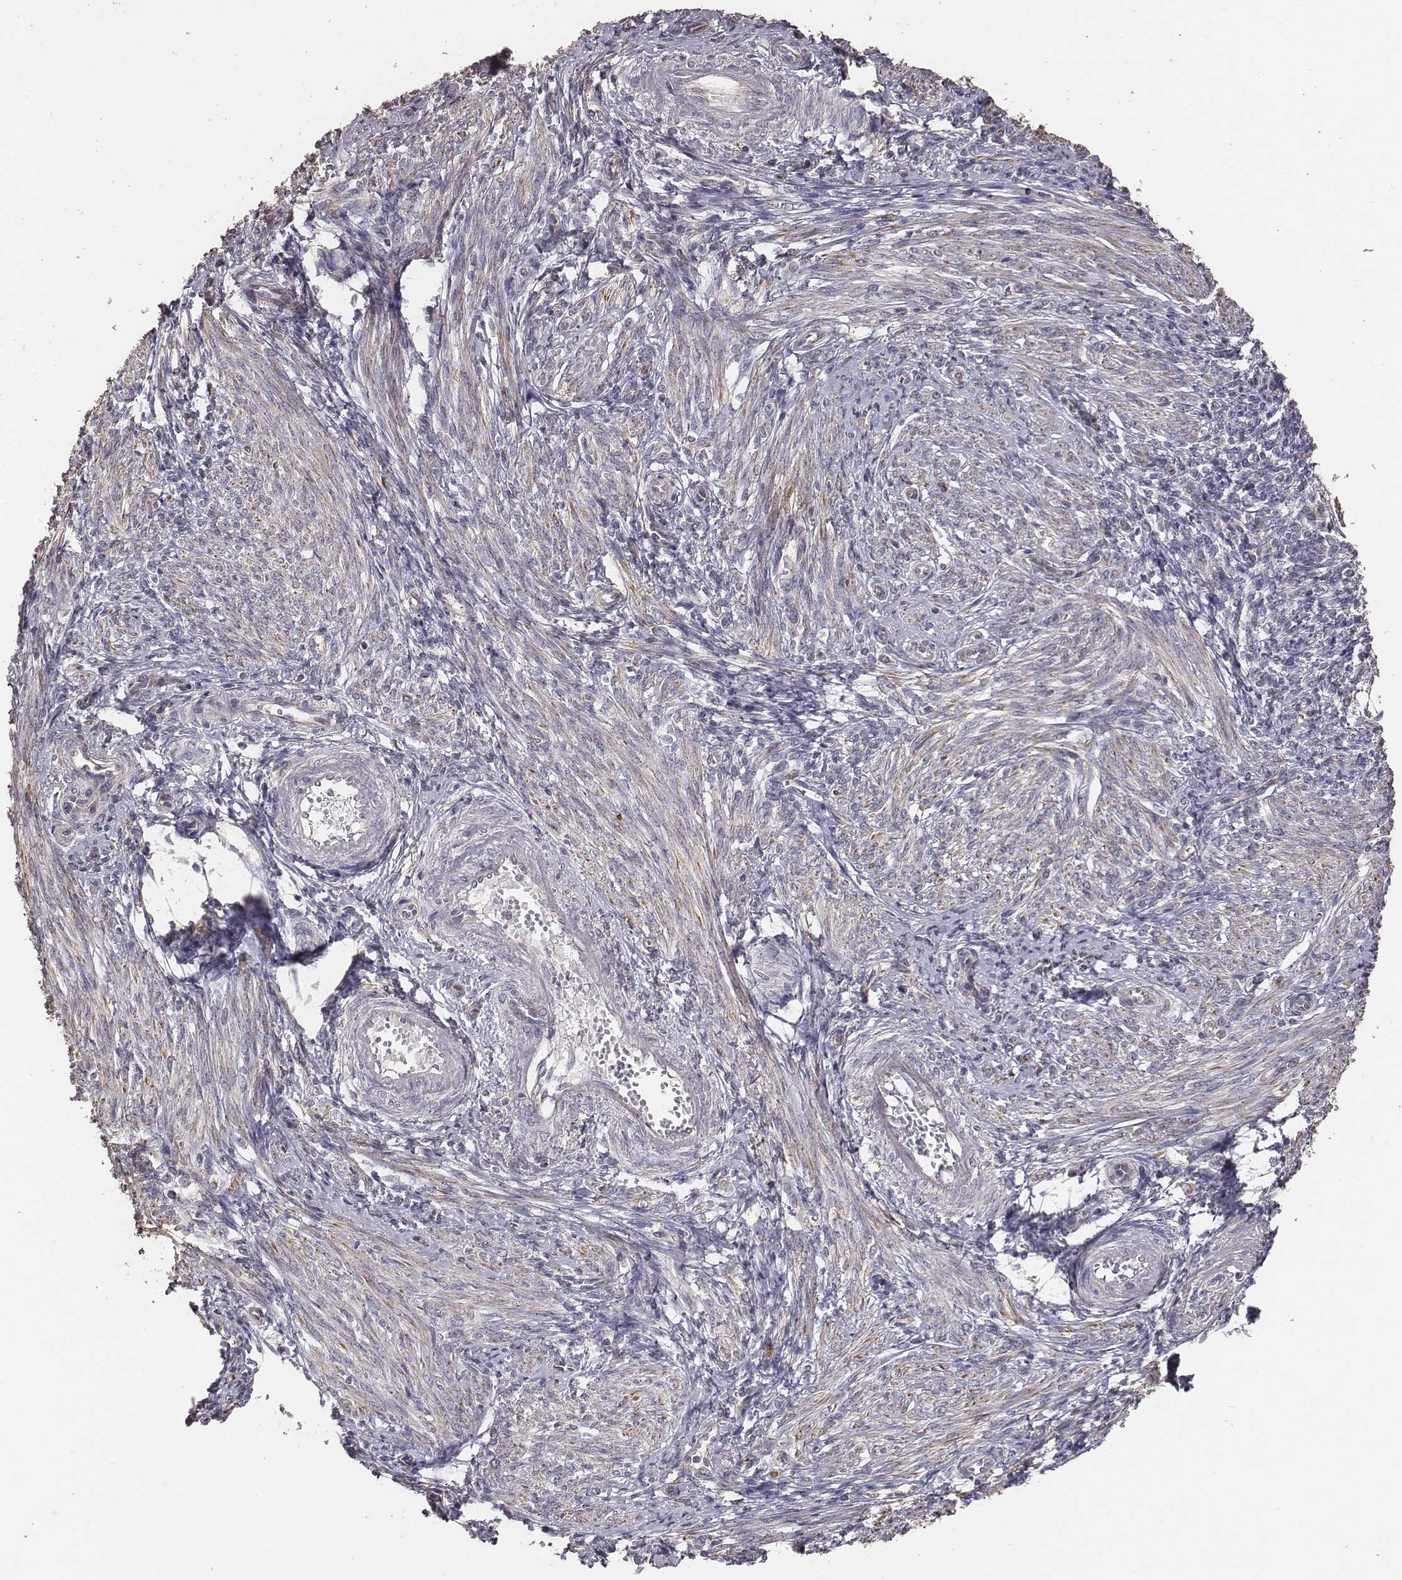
{"staining": {"intensity": "weak", "quantity": "<25%", "location": "cytoplasmic/membranous"}, "tissue": "endometrium", "cell_type": "Cells in endometrial stroma", "image_type": "normal", "snomed": [{"axis": "morphology", "description": "Normal tissue, NOS"}, {"axis": "topography", "description": "Endometrium"}], "caption": "The image reveals no staining of cells in endometrial stroma in normal endometrium. (Brightfield microscopy of DAB immunohistochemistry (IHC) at high magnification).", "gene": "AP1B1", "patient": {"sex": "female", "age": 42}}